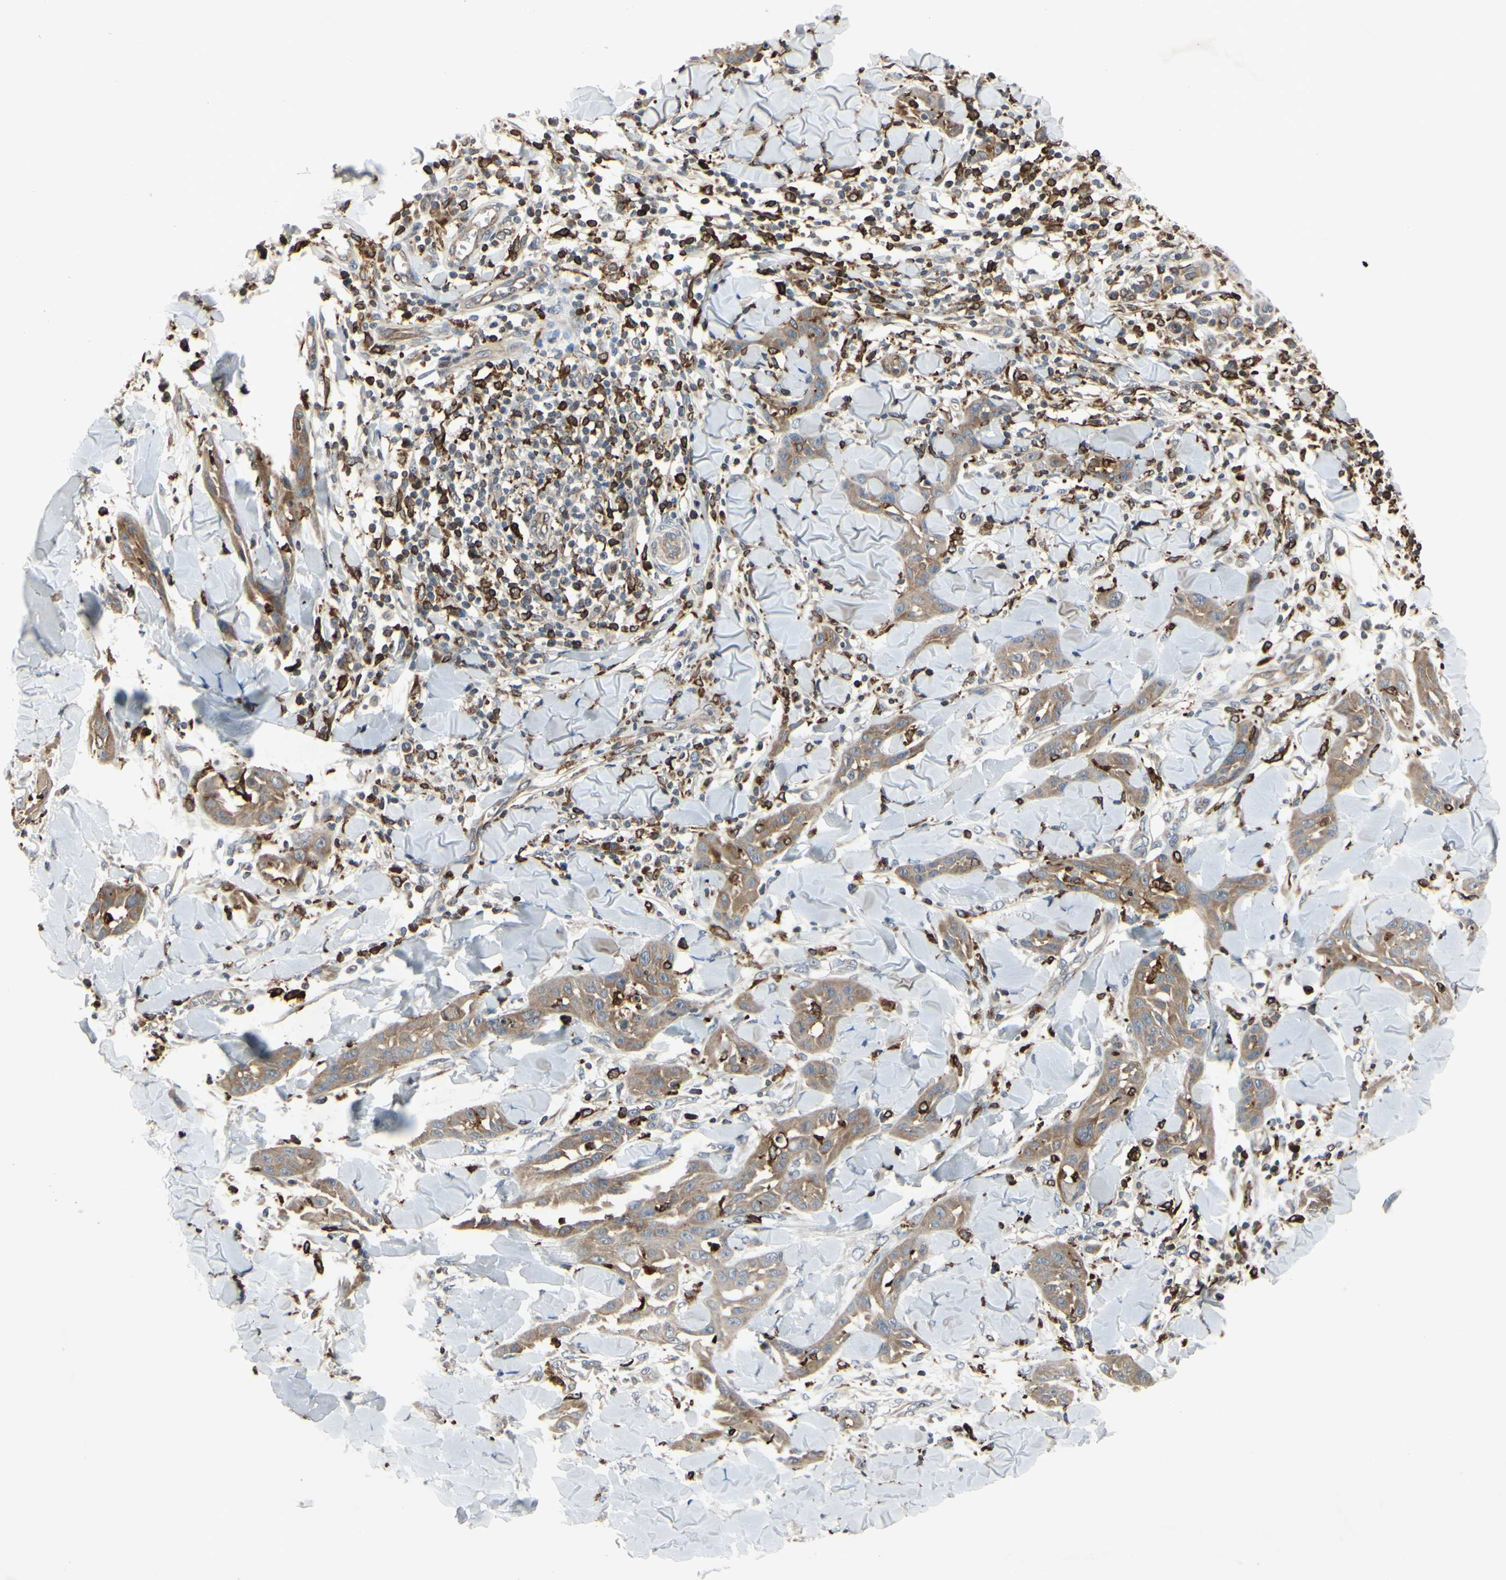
{"staining": {"intensity": "weak", "quantity": ">75%", "location": "cytoplasmic/membranous"}, "tissue": "skin cancer", "cell_type": "Tumor cells", "image_type": "cancer", "snomed": [{"axis": "morphology", "description": "Squamous cell carcinoma, NOS"}, {"axis": "topography", "description": "Skin"}], "caption": "A micrograph of human skin cancer stained for a protein demonstrates weak cytoplasmic/membranous brown staining in tumor cells. The protein of interest is shown in brown color, while the nuclei are stained blue.", "gene": "PLXNA2", "patient": {"sex": "male", "age": 24}}